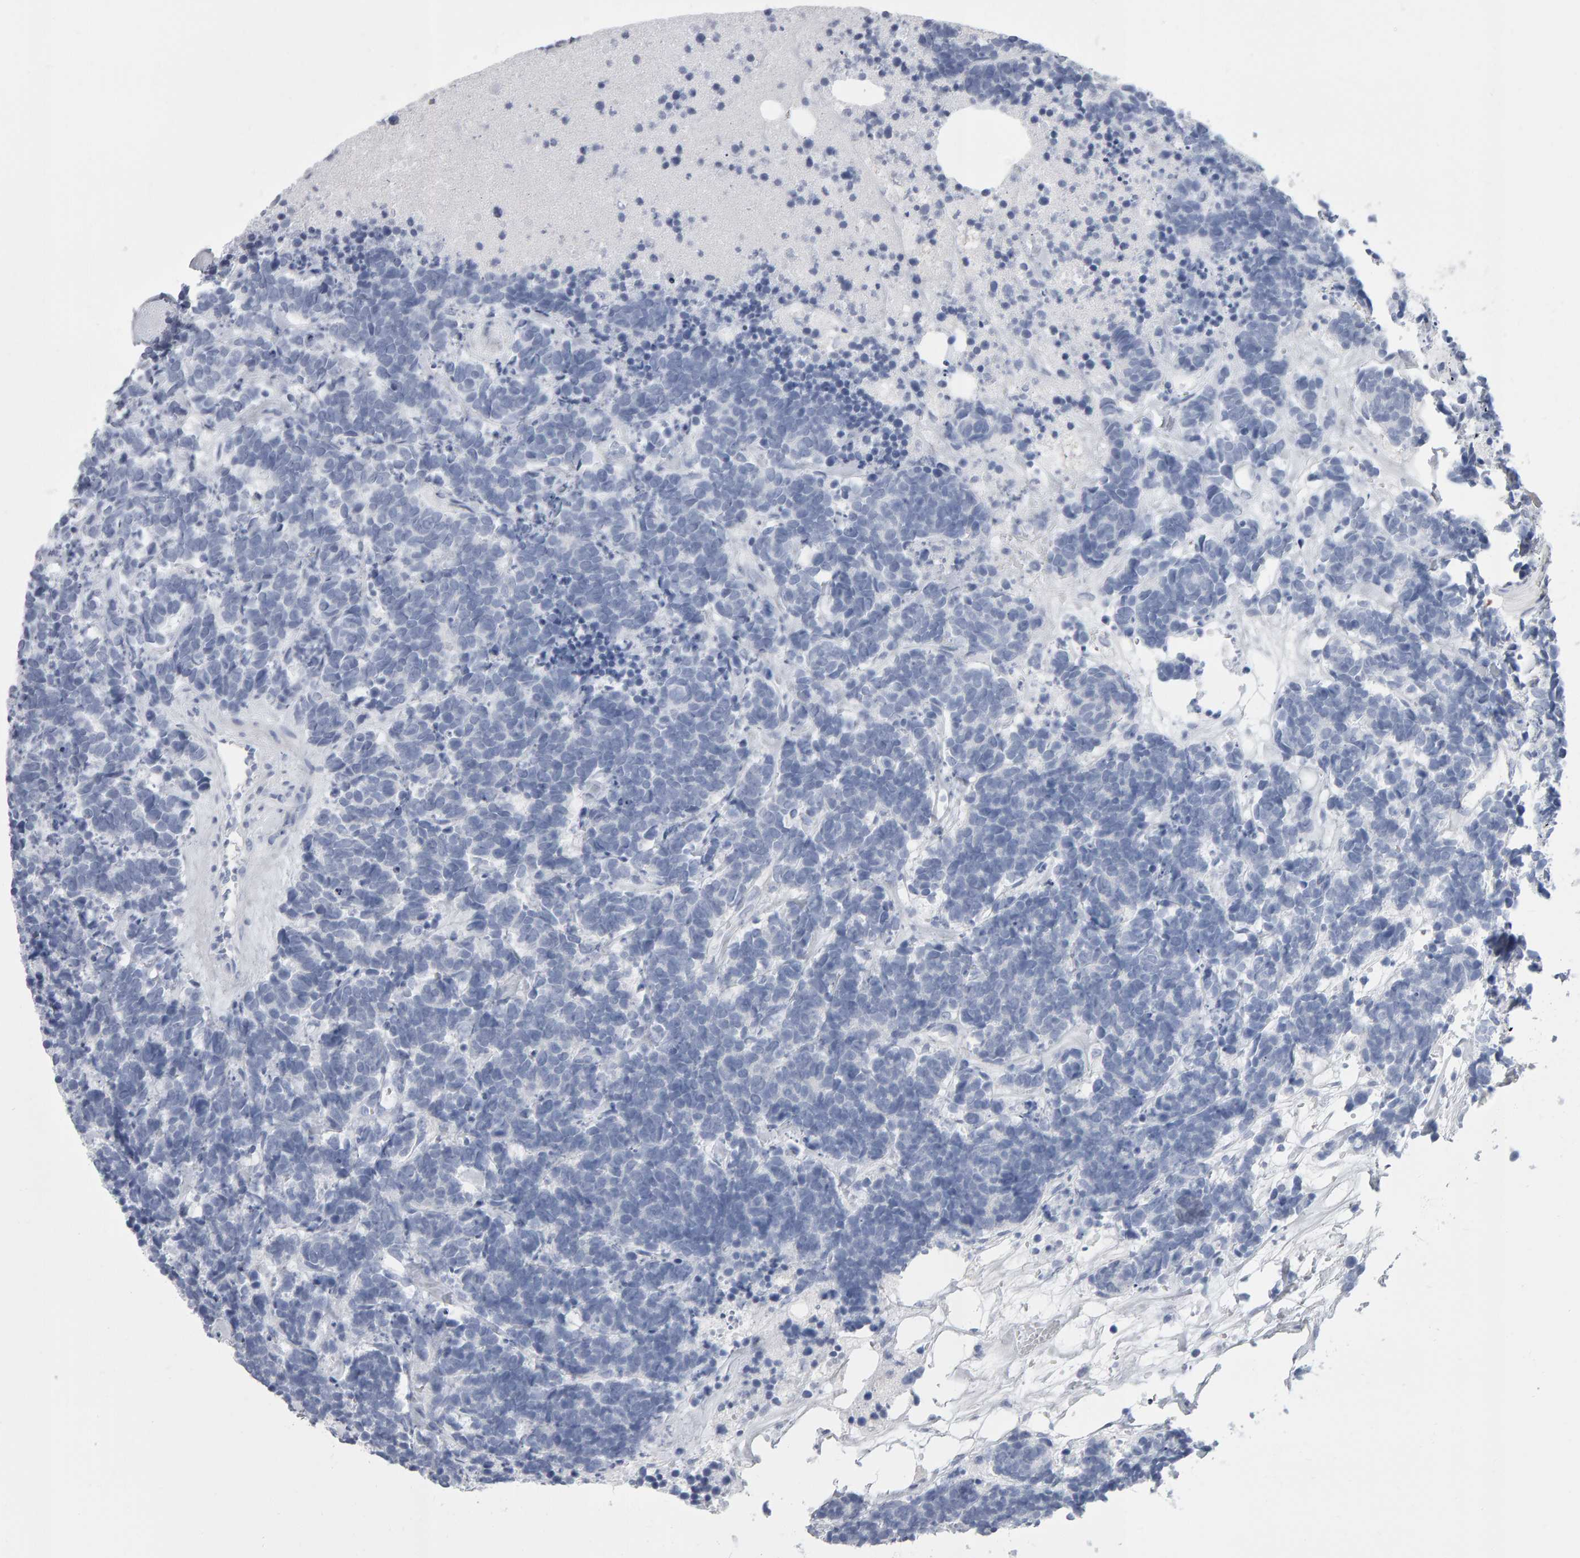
{"staining": {"intensity": "negative", "quantity": "none", "location": "none"}, "tissue": "carcinoid", "cell_type": "Tumor cells", "image_type": "cancer", "snomed": [{"axis": "morphology", "description": "Carcinoma, NOS"}, {"axis": "morphology", "description": "Carcinoid, malignant, NOS"}, {"axis": "topography", "description": "Urinary bladder"}], "caption": "IHC of carcinoma exhibits no staining in tumor cells. (DAB immunohistochemistry, high magnification).", "gene": "NCDN", "patient": {"sex": "male", "age": 57}}